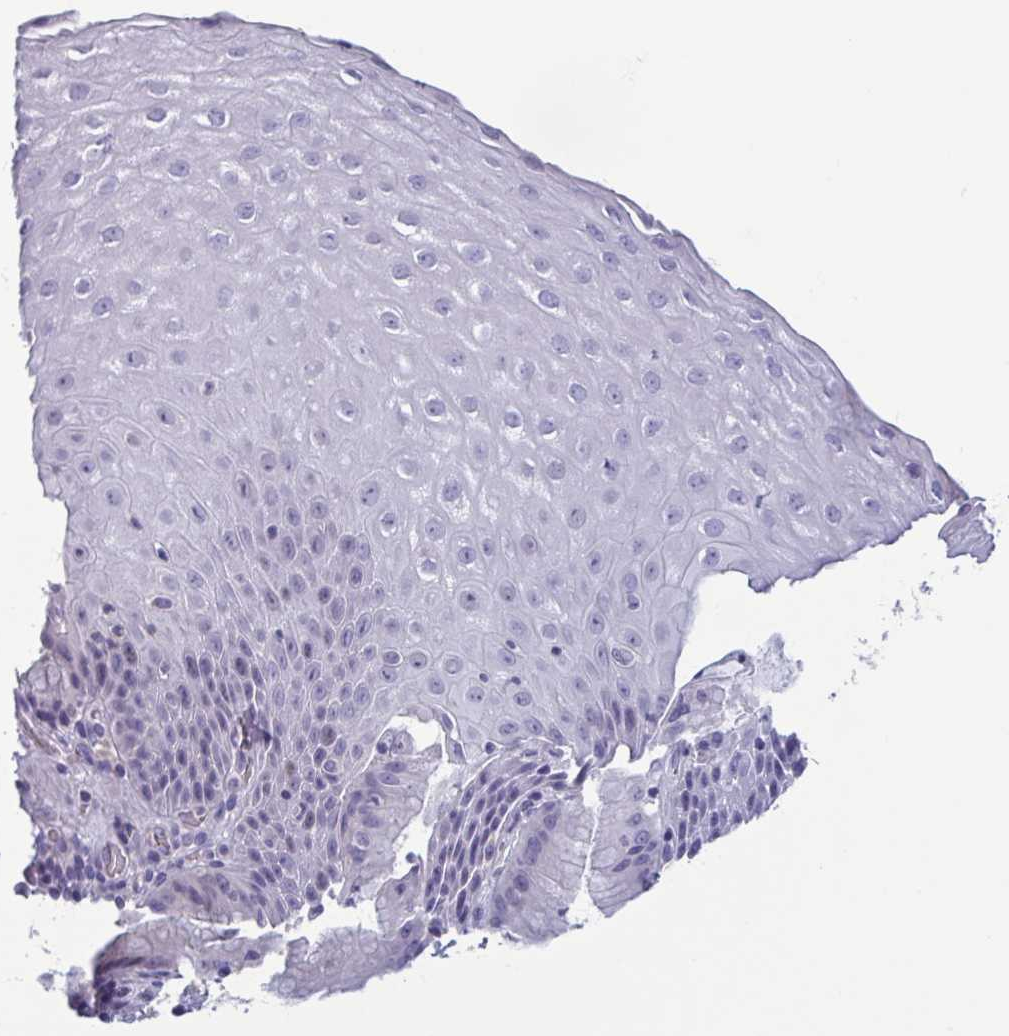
{"staining": {"intensity": "negative", "quantity": "none", "location": "none"}, "tissue": "esophagus", "cell_type": "Squamous epithelial cells", "image_type": "normal", "snomed": [{"axis": "morphology", "description": "Normal tissue, NOS"}, {"axis": "topography", "description": "Esophagus"}], "caption": "Protein analysis of benign esophagus reveals no significant expression in squamous epithelial cells.", "gene": "MORC4", "patient": {"sex": "female", "age": 61}}